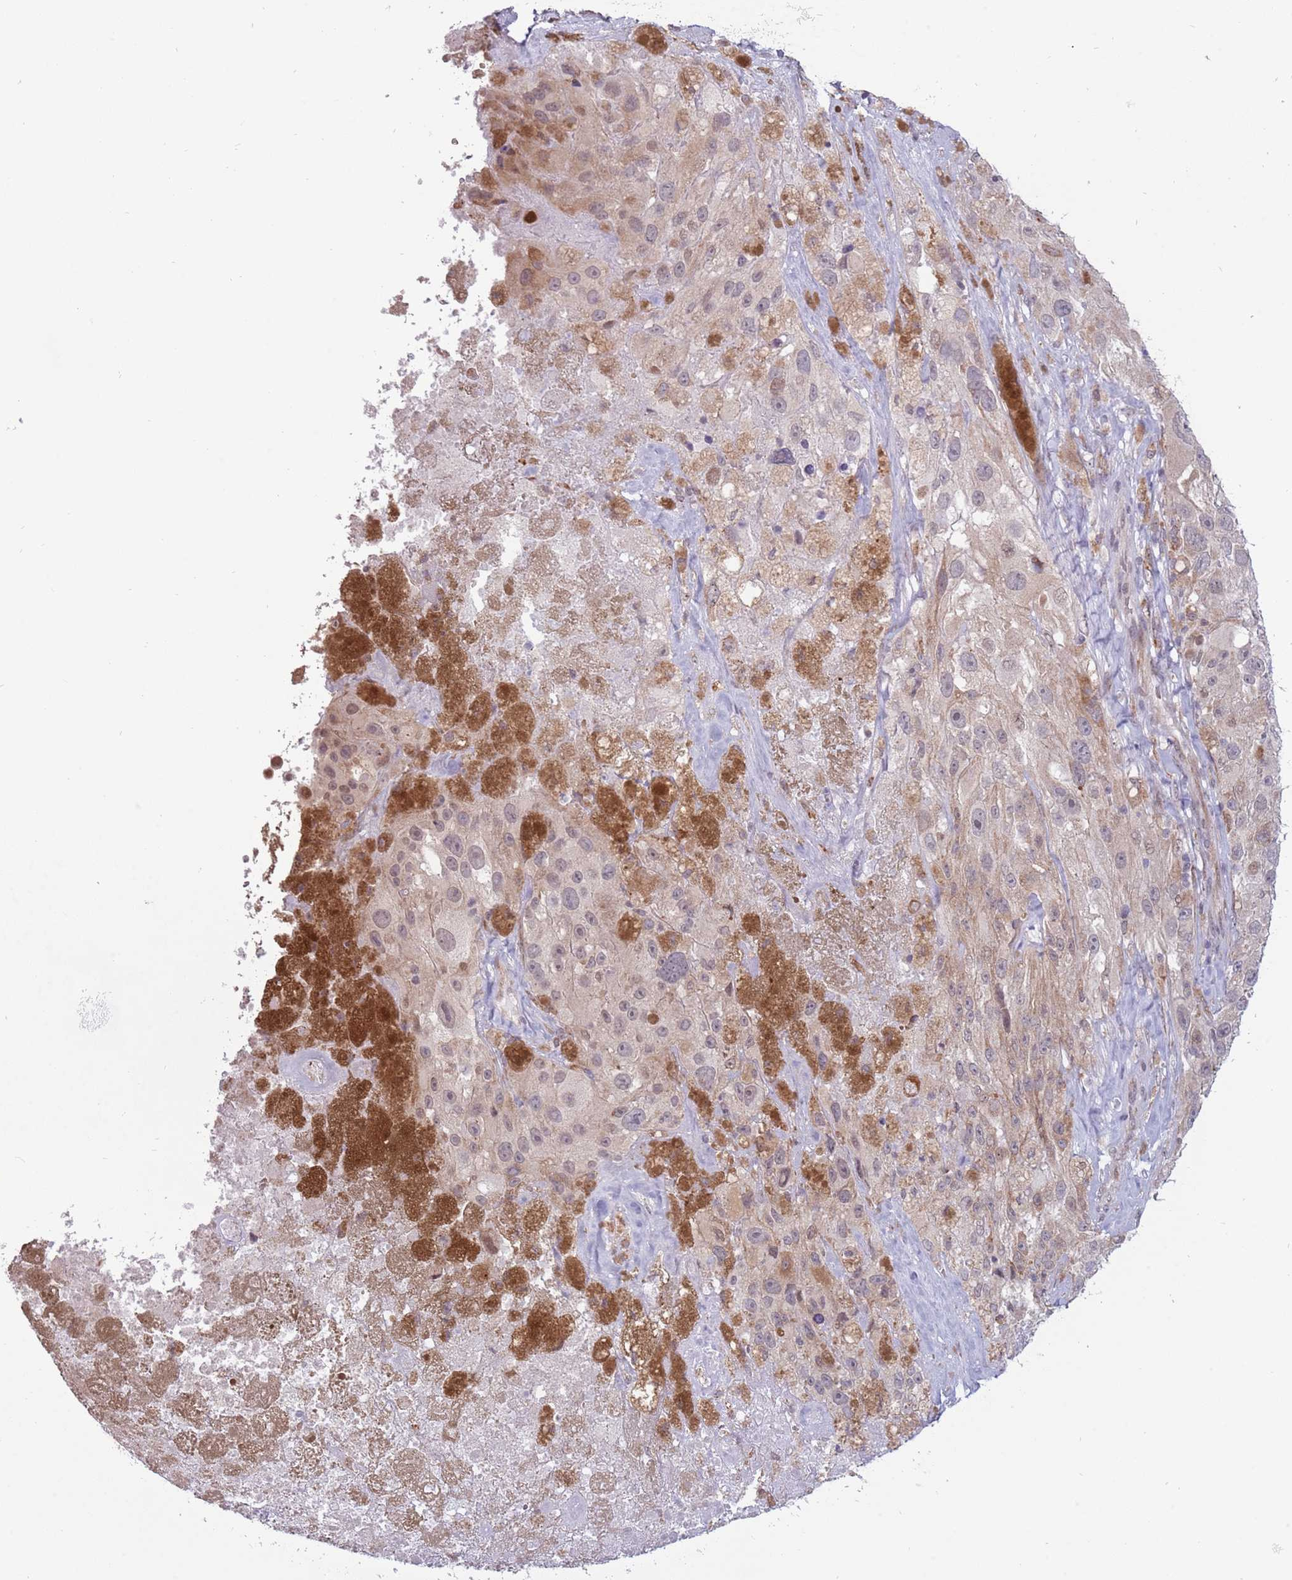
{"staining": {"intensity": "weak", "quantity": "<25%", "location": "nuclear"}, "tissue": "melanoma", "cell_type": "Tumor cells", "image_type": "cancer", "snomed": [{"axis": "morphology", "description": "Malignant melanoma, Metastatic site"}, {"axis": "topography", "description": "Lymph node"}], "caption": "An immunohistochemistry micrograph of malignant melanoma (metastatic site) is shown. There is no staining in tumor cells of malignant melanoma (metastatic site).", "gene": "BARD1", "patient": {"sex": "male", "age": 62}}